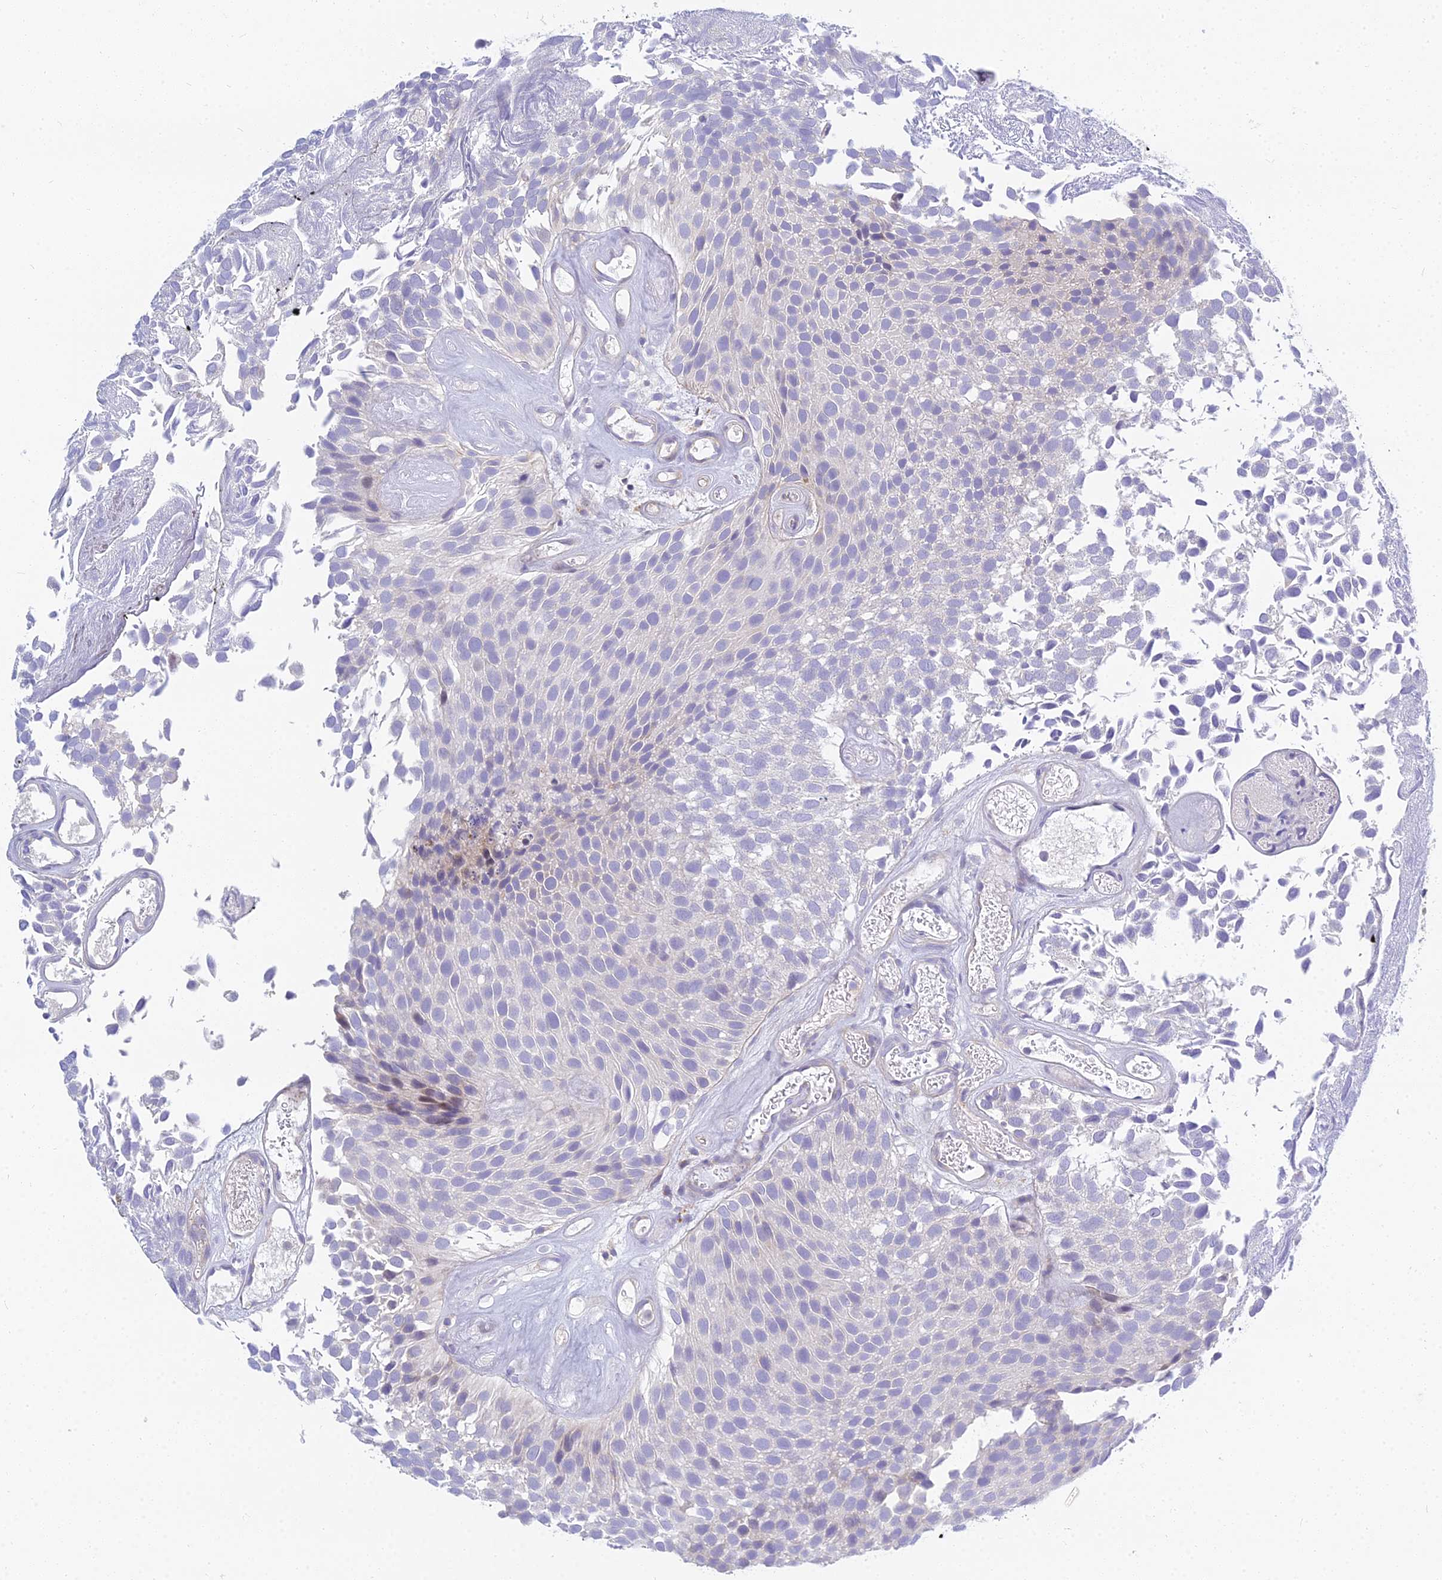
{"staining": {"intensity": "negative", "quantity": "none", "location": "none"}, "tissue": "urothelial cancer", "cell_type": "Tumor cells", "image_type": "cancer", "snomed": [{"axis": "morphology", "description": "Urothelial carcinoma, Low grade"}, {"axis": "topography", "description": "Urinary bladder"}], "caption": "This is an IHC histopathology image of low-grade urothelial carcinoma. There is no expression in tumor cells.", "gene": "SMIM24", "patient": {"sex": "male", "age": 89}}